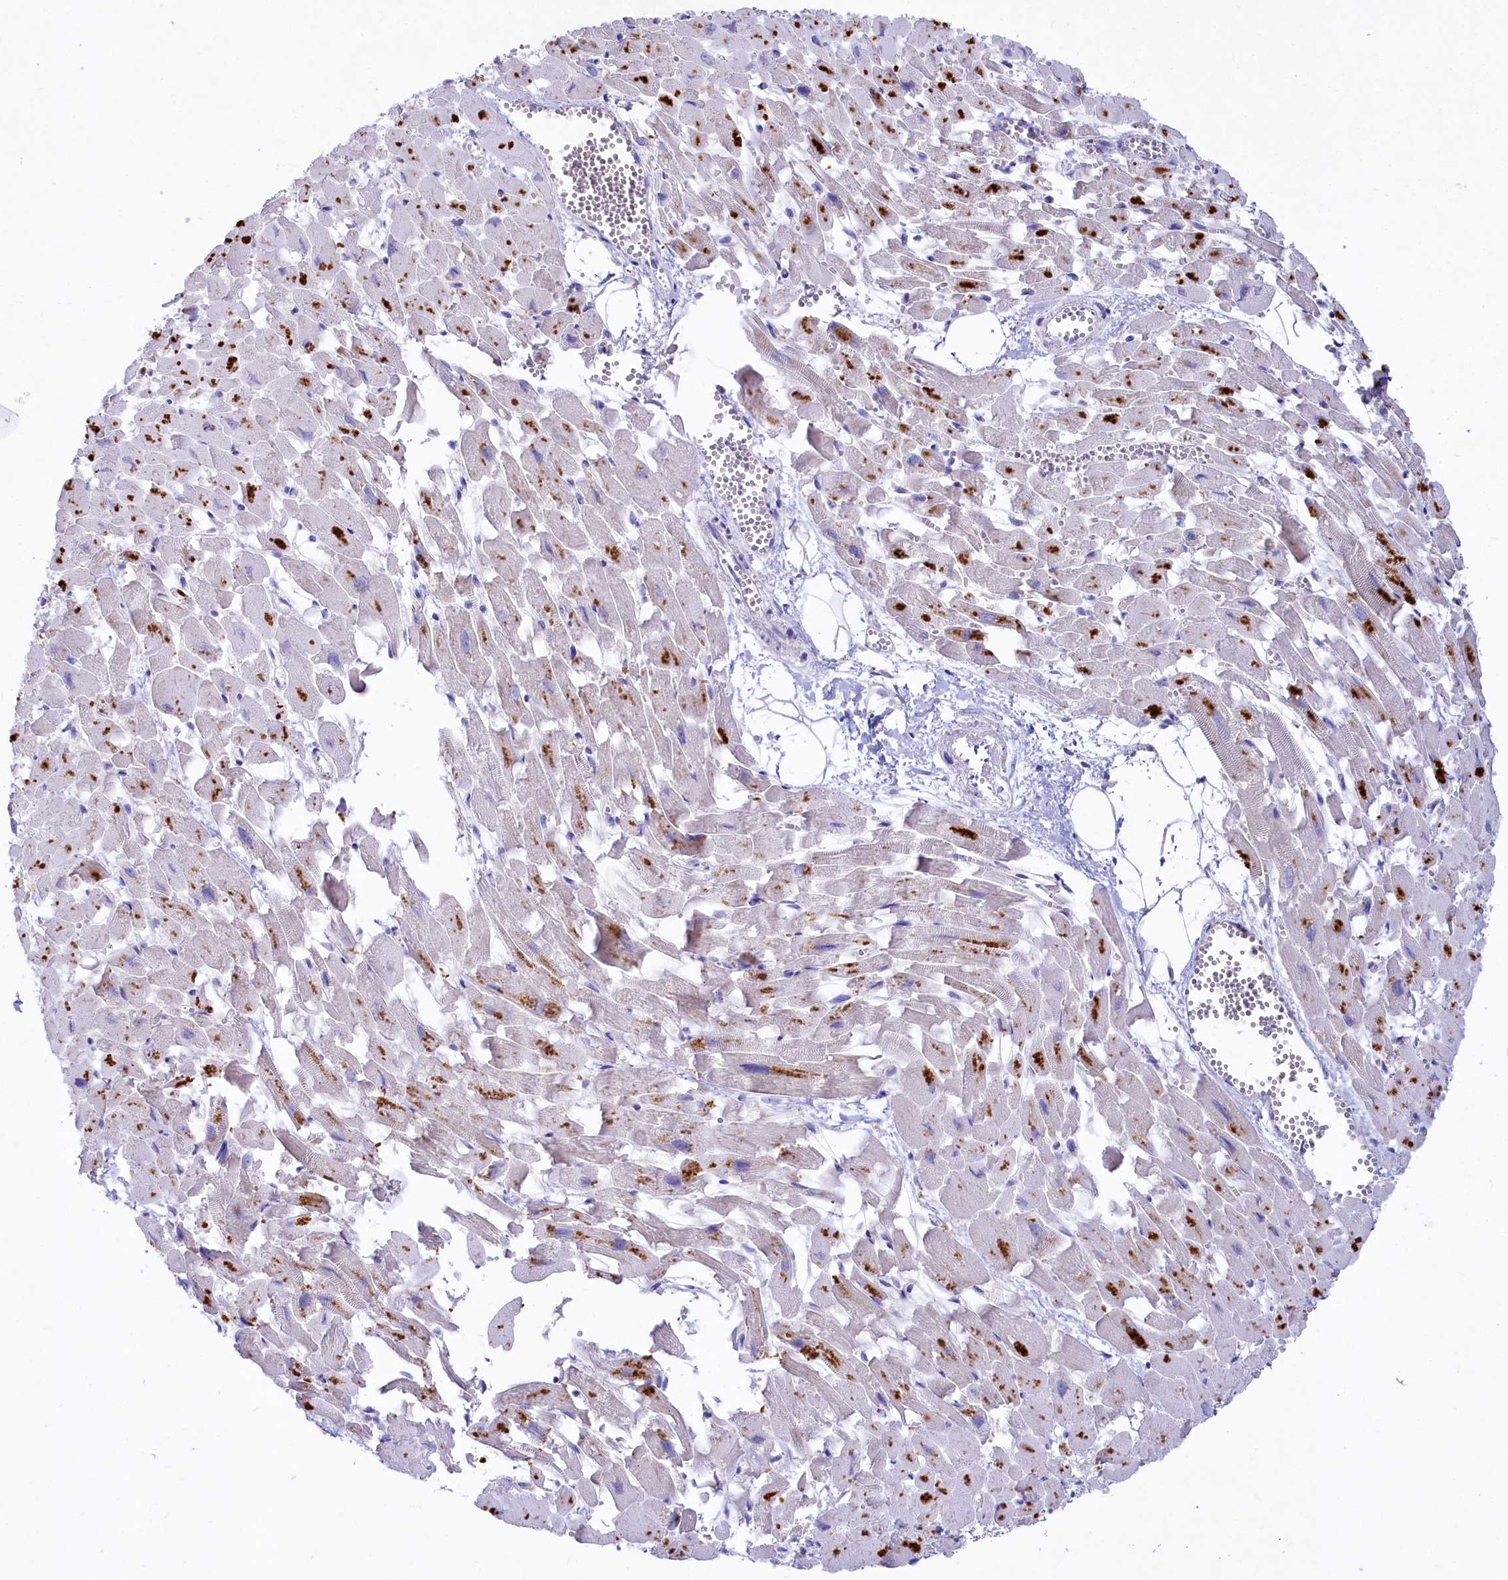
{"staining": {"intensity": "moderate", "quantity": "<25%", "location": "cytoplasmic/membranous"}, "tissue": "heart muscle", "cell_type": "Cardiomyocytes", "image_type": "normal", "snomed": [{"axis": "morphology", "description": "Normal tissue, NOS"}, {"axis": "topography", "description": "Heart"}], "caption": "Immunohistochemistry photomicrograph of benign heart muscle: human heart muscle stained using immunohistochemistry displays low levels of moderate protein expression localized specifically in the cytoplasmic/membranous of cardiomyocytes, appearing as a cytoplasmic/membranous brown color.", "gene": "VPS26B", "patient": {"sex": "female", "age": 64}}